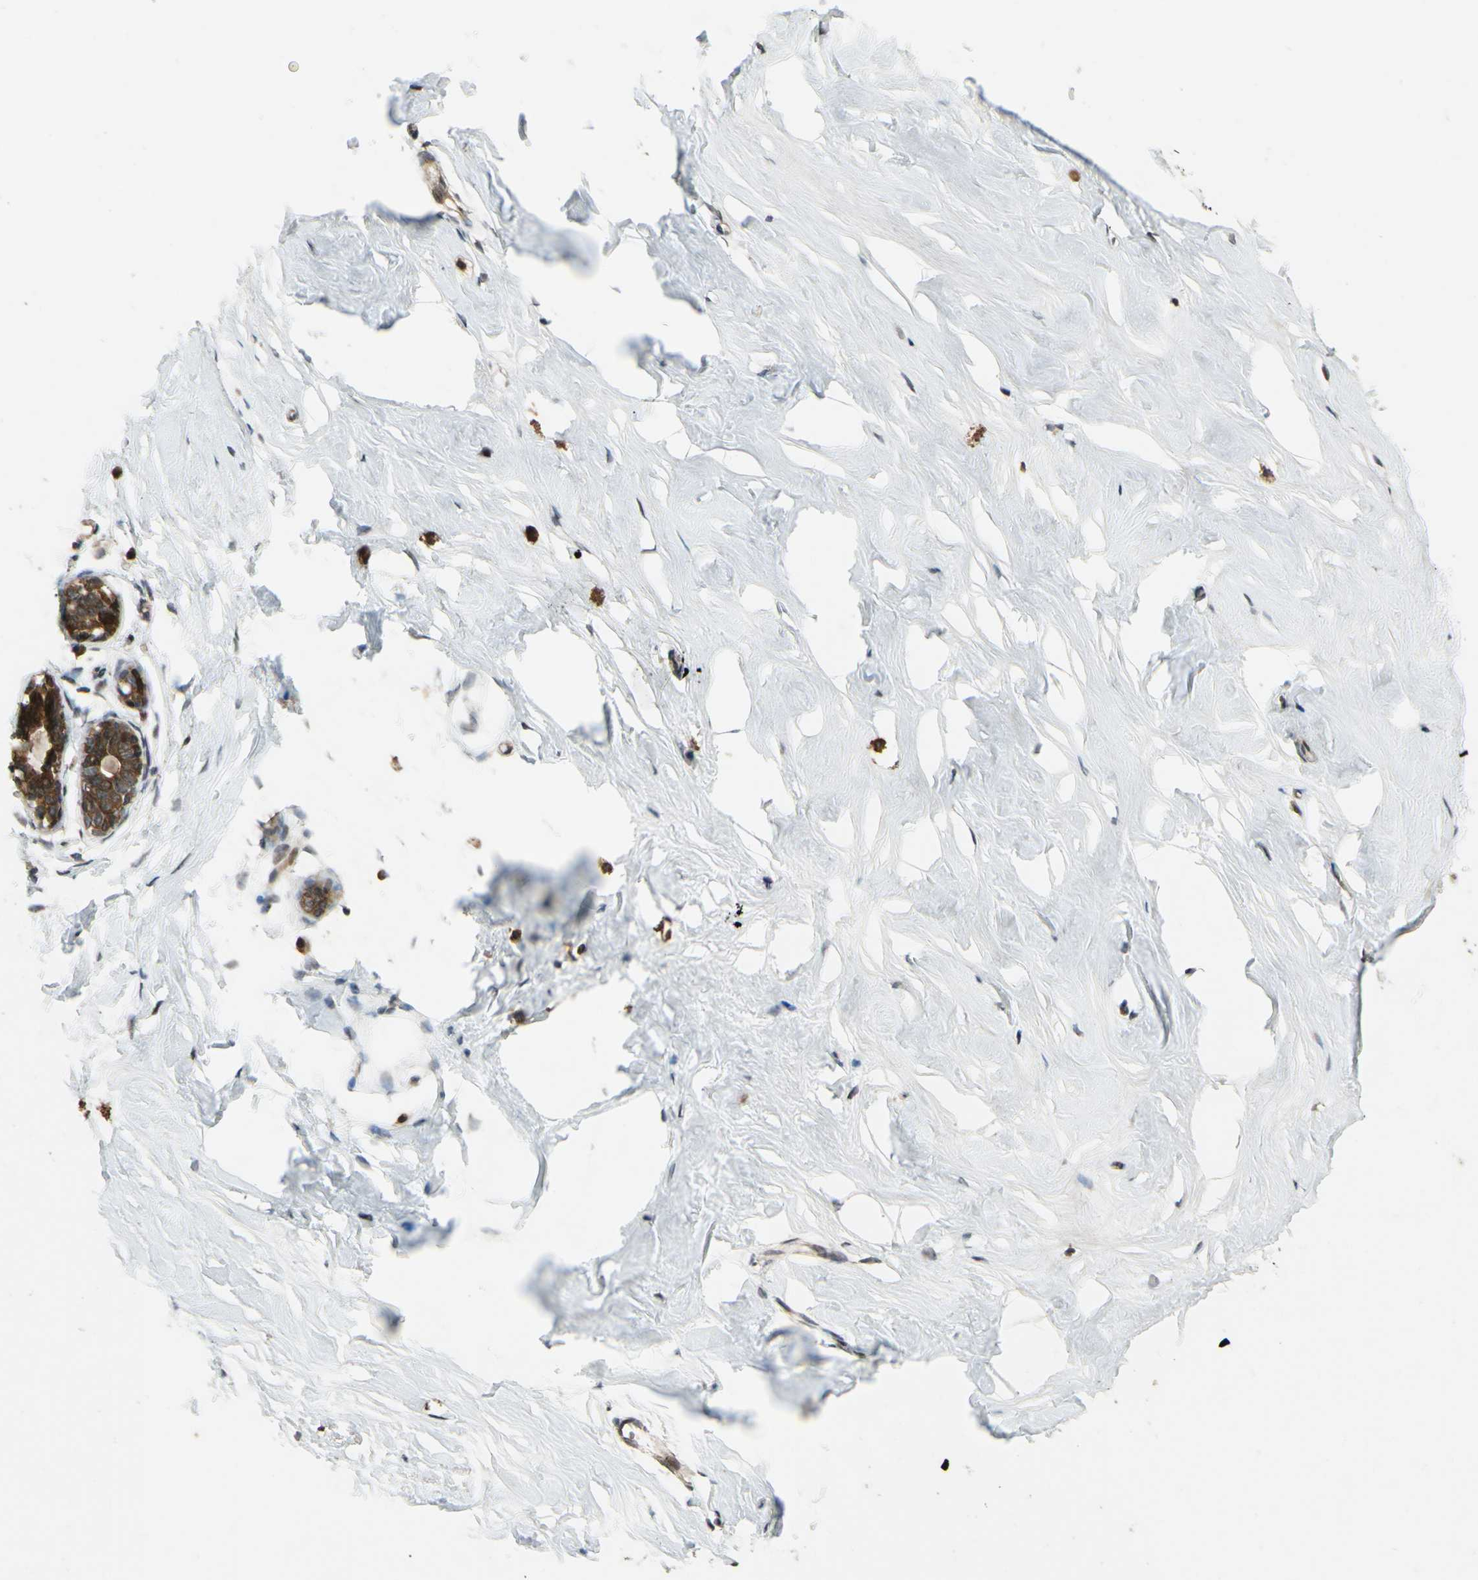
{"staining": {"intensity": "weak", "quantity": "25%-75%", "location": "cytoplasmic/membranous,nuclear"}, "tissue": "breast", "cell_type": "Adipocytes", "image_type": "normal", "snomed": [{"axis": "morphology", "description": "Normal tissue, NOS"}, {"axis": "topography", "description": "Breast"}], "caption": "The histopathology image reveals staining of benign breast, revealing weak cytoplasmic/membranous,nuclear protein expression (brown color) within adipocytes.", "gene": "ABCC8", "patient": {"sex": "female", "age": 23}}